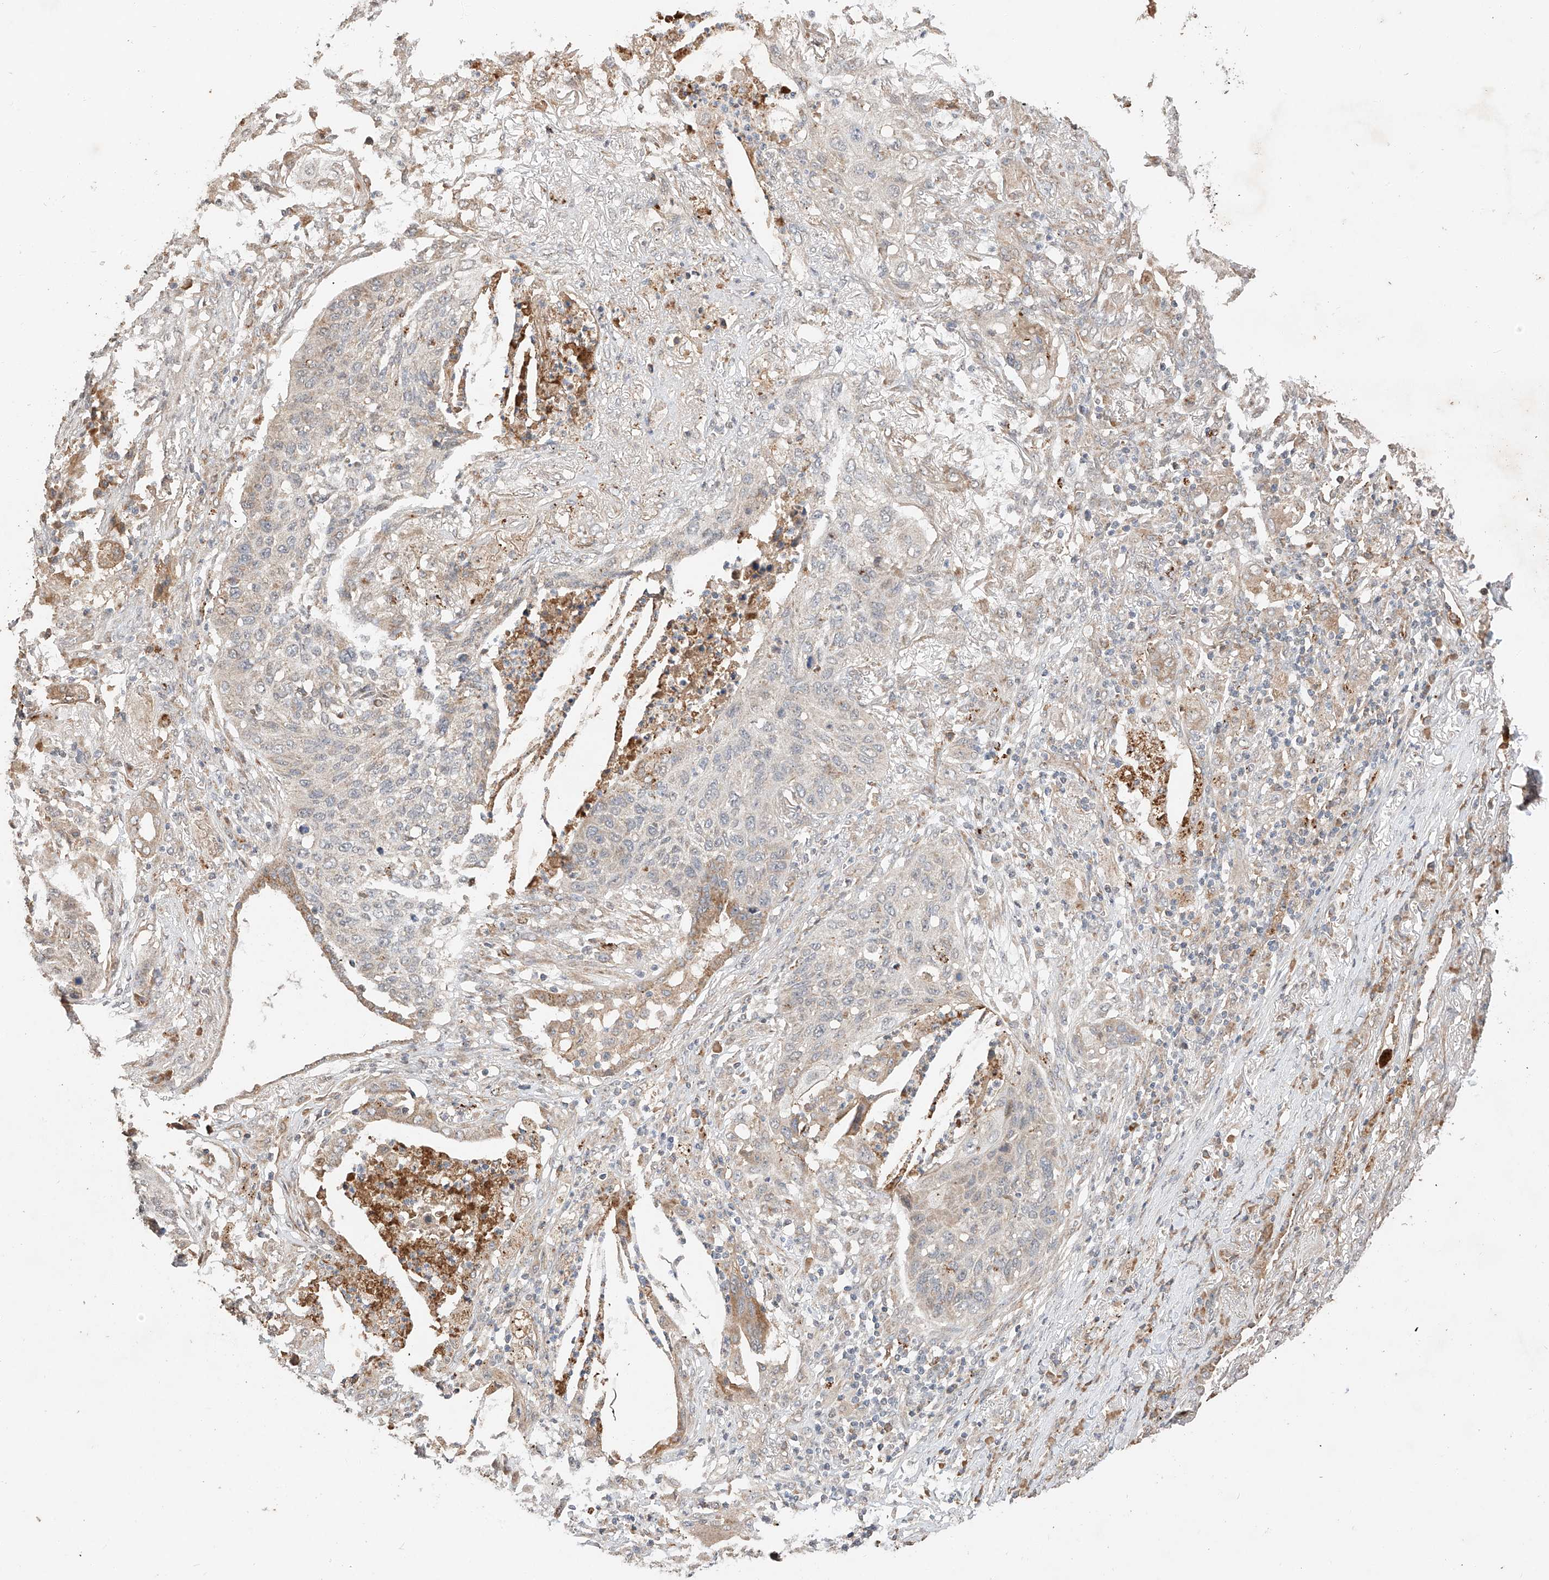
{"staining": {"intensity": "negative", "quantity": "none", "location": "none"}, "tissue": "lung cancer", "cell_type": "Tumor cells", "image_type": "cancer", "snomed": [{"axis": "morphology", "description": "Squamous cell carcinoma, NOS"}, {"axis": "topography", "description": "Lung"}], "caption": "Tumor cells are negative for protein expression in human lung squamous cell carcinoma. (IHC, brightfield microscopy, high magnification).", "gene": "SUSD6", "patient": {"sex": "female", "age": 63}}